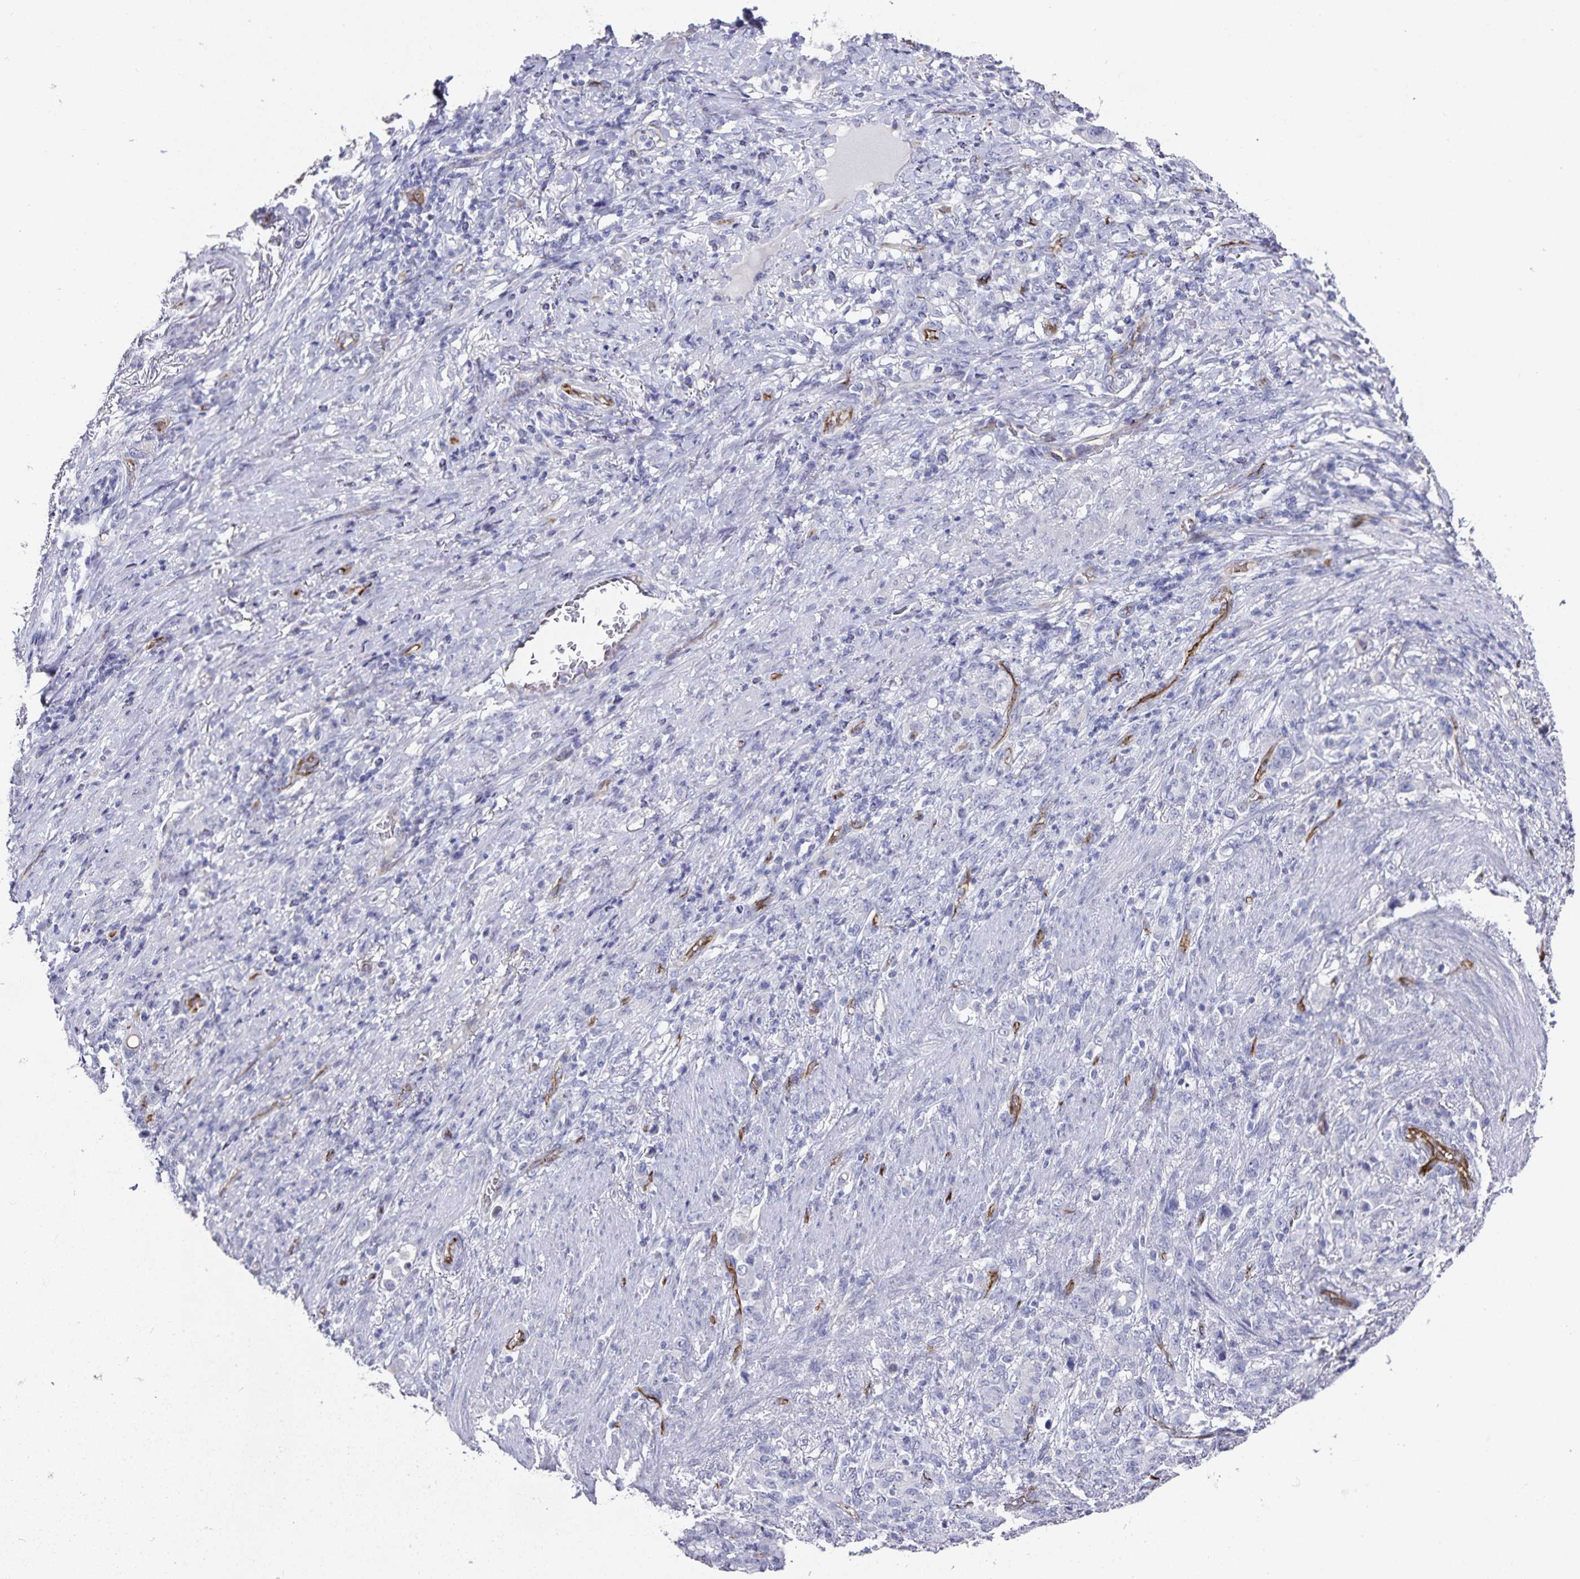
{"staining": {"intensity": "negative", "quantity": "none", "location": "none"}, "tissue": "stomach cancer", "cell_type": "Tumor cells", "image_type": "cancer", "snomed": [{"axis": "morphology", "description": "Adenocarcinoma, NOS"}, {"axis": "topography", "description": "Stomach"}], "caption": "Tumor cells show no significant staining in stomach cancer (adenocarcinoma).", "gene": "PODXL", "patient": {"sex": "female", "age": 79}}